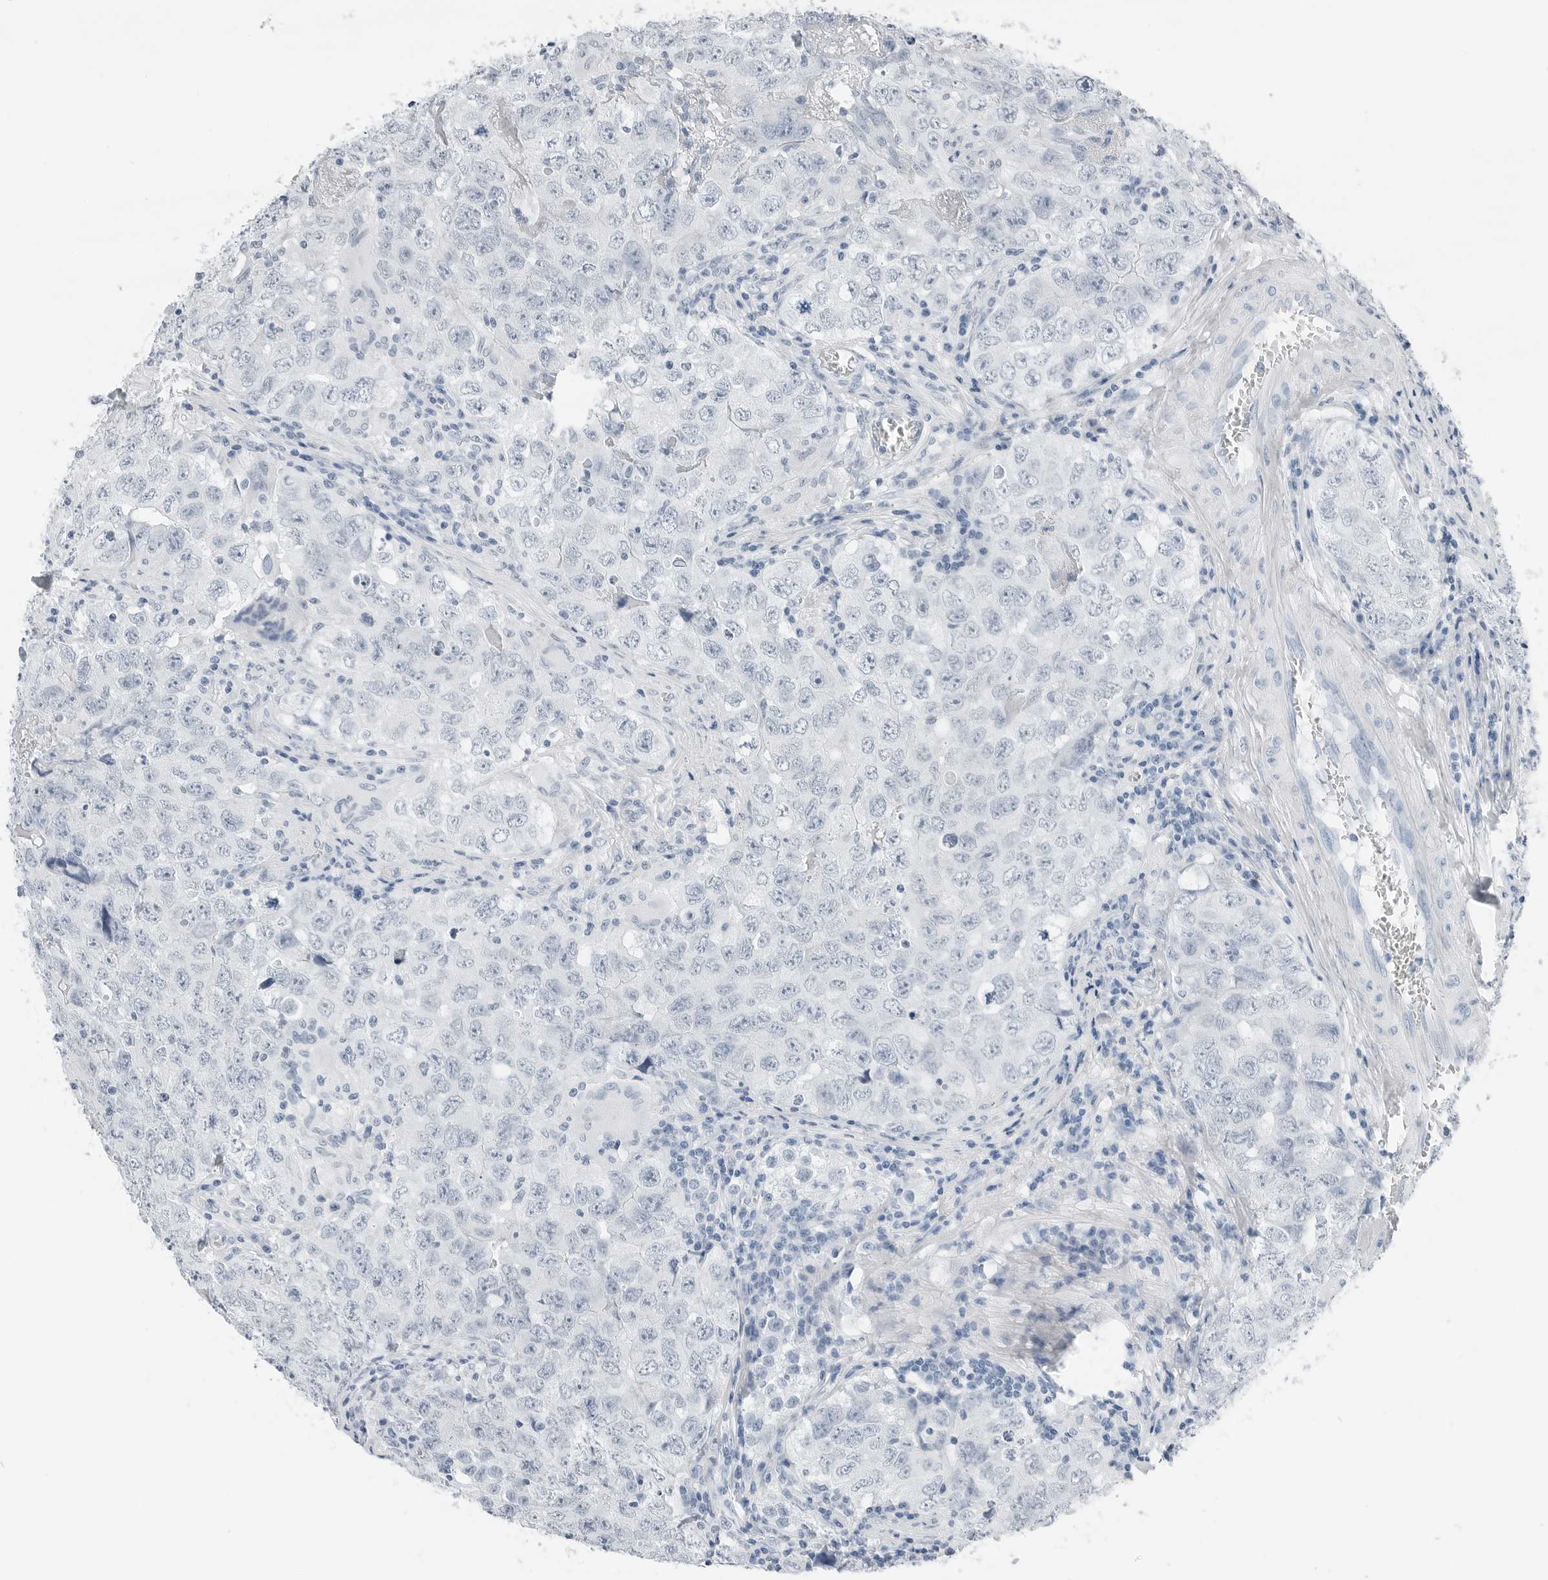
{"staining": {"intensity": "negative", "quantity": "none", "location": "none"}, "tissue": "testis cancer", "cell_type": "Tumor cells", "image_type": "cancer", "snomed": [{"axis": "morphology", "description": "Seminoma, NOS"}, {"axis": "morphology", "description": "Carcinoma, Embryonal, NOS"}, {"axis": "topography", "description": "Testis"}], "caption": "Immunohistochemistry (IHC) photomicrograph of neoplastic tissue: testis cancer (seminoma) stained with DAB shows no significant protein expression in tumor cells. (Brightfield microscopy of DAB (3,3'-diaminobenzidine) immunohistochemistry at high magnification).", "gene": "SLPI", "patient": {"sex": "male", "age": 43}}